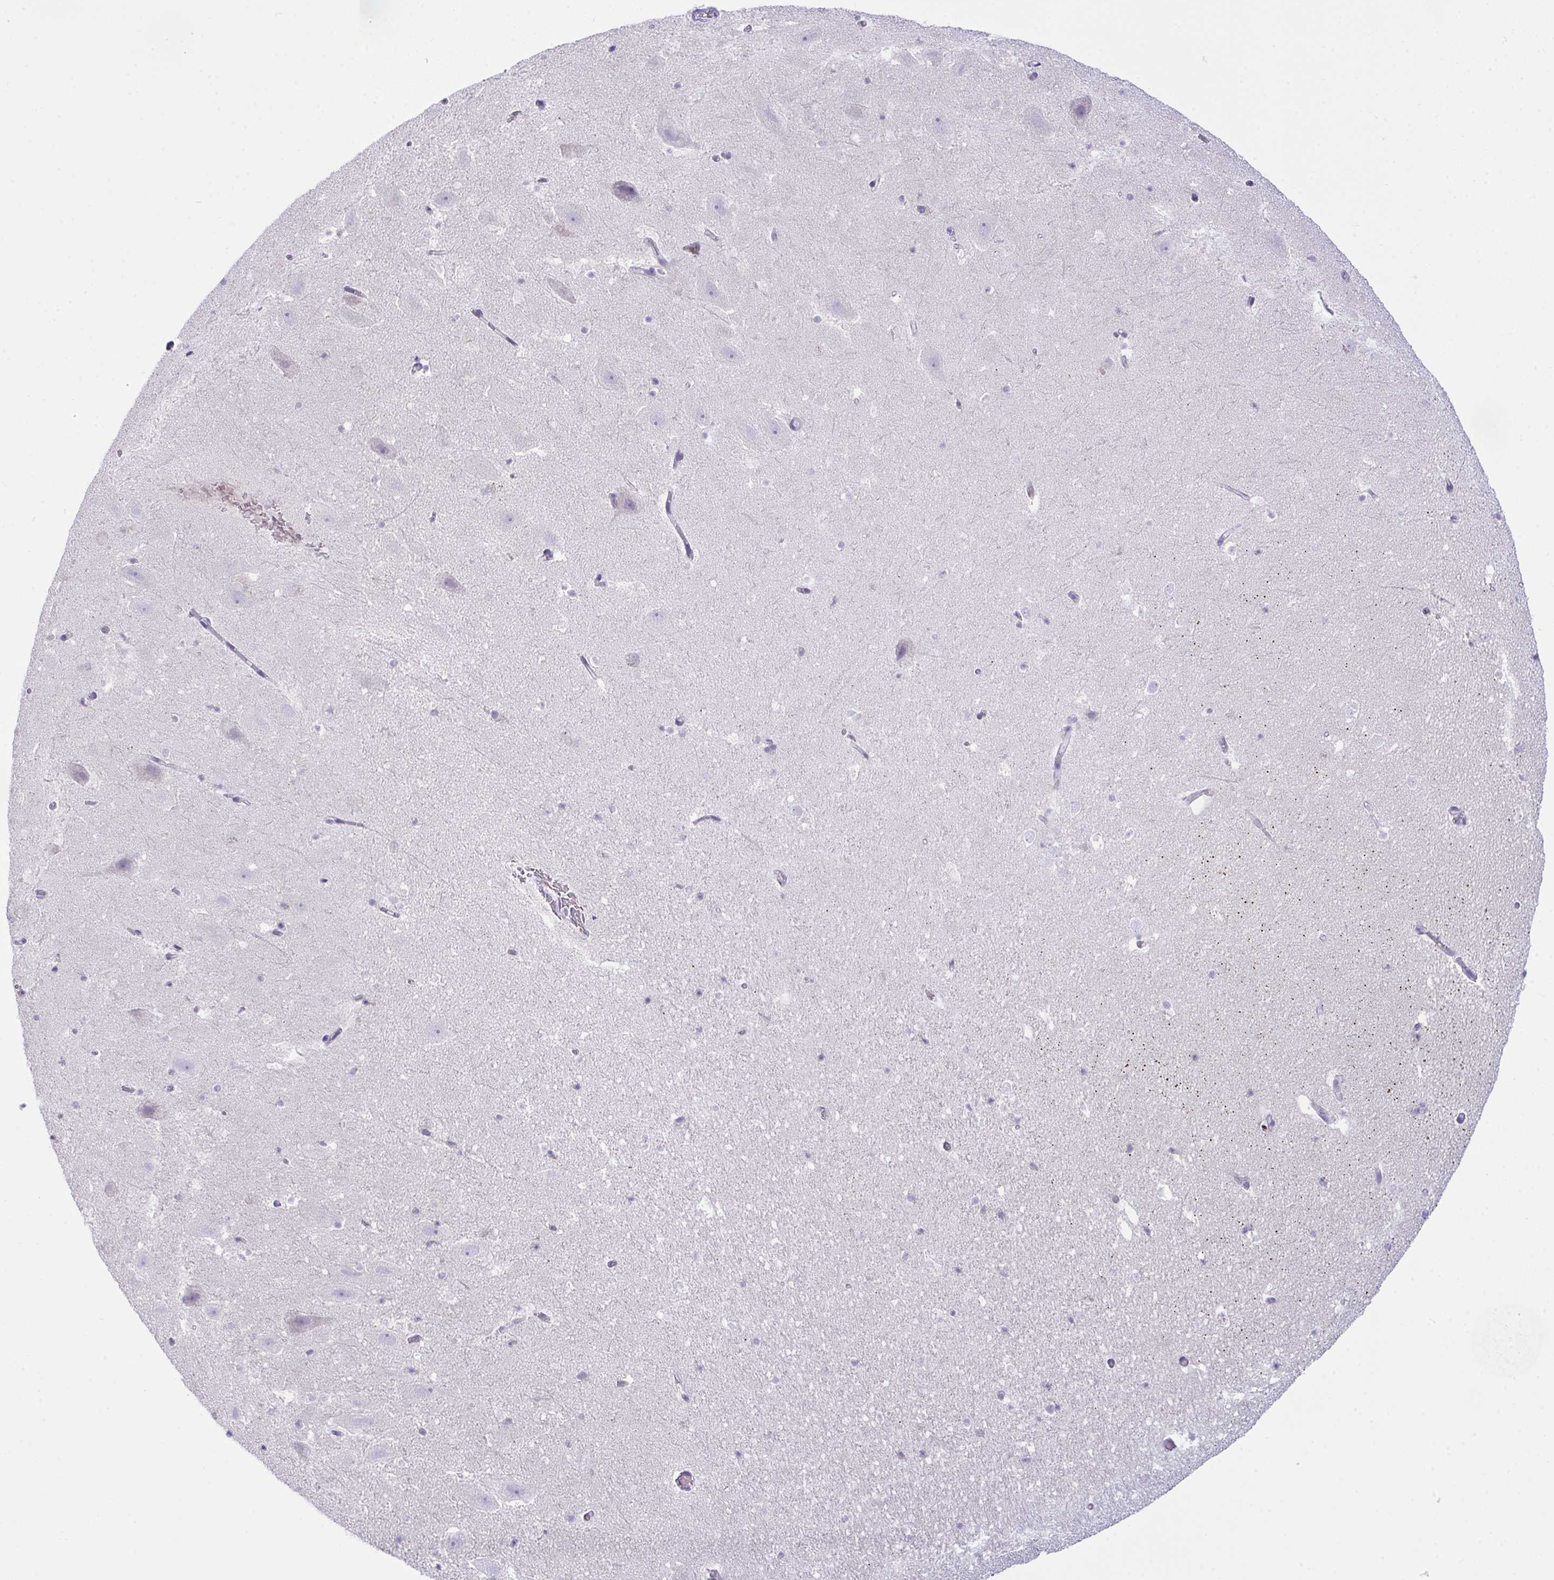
{"staining": {"intensity": "negative", "quantity": "none", "location": "none"}, "tissue": "hippocampus", "cell_type": "Glial cells", "image_type": "normal", "snomed": [{"axis": "morphology", "description": "Normal tissue, NOS"}, {"axis": "topography", "description": "Hippocampus"}], "caption": "This histopathology image is of unremarkable hippocampus stained with immunohistochemistry to label a protein in brown with the nuclei are counter-stained blue. There is no staining in glial cells.", "gene": "BBS1", "patient": {"sex": "female", "age": 42}}